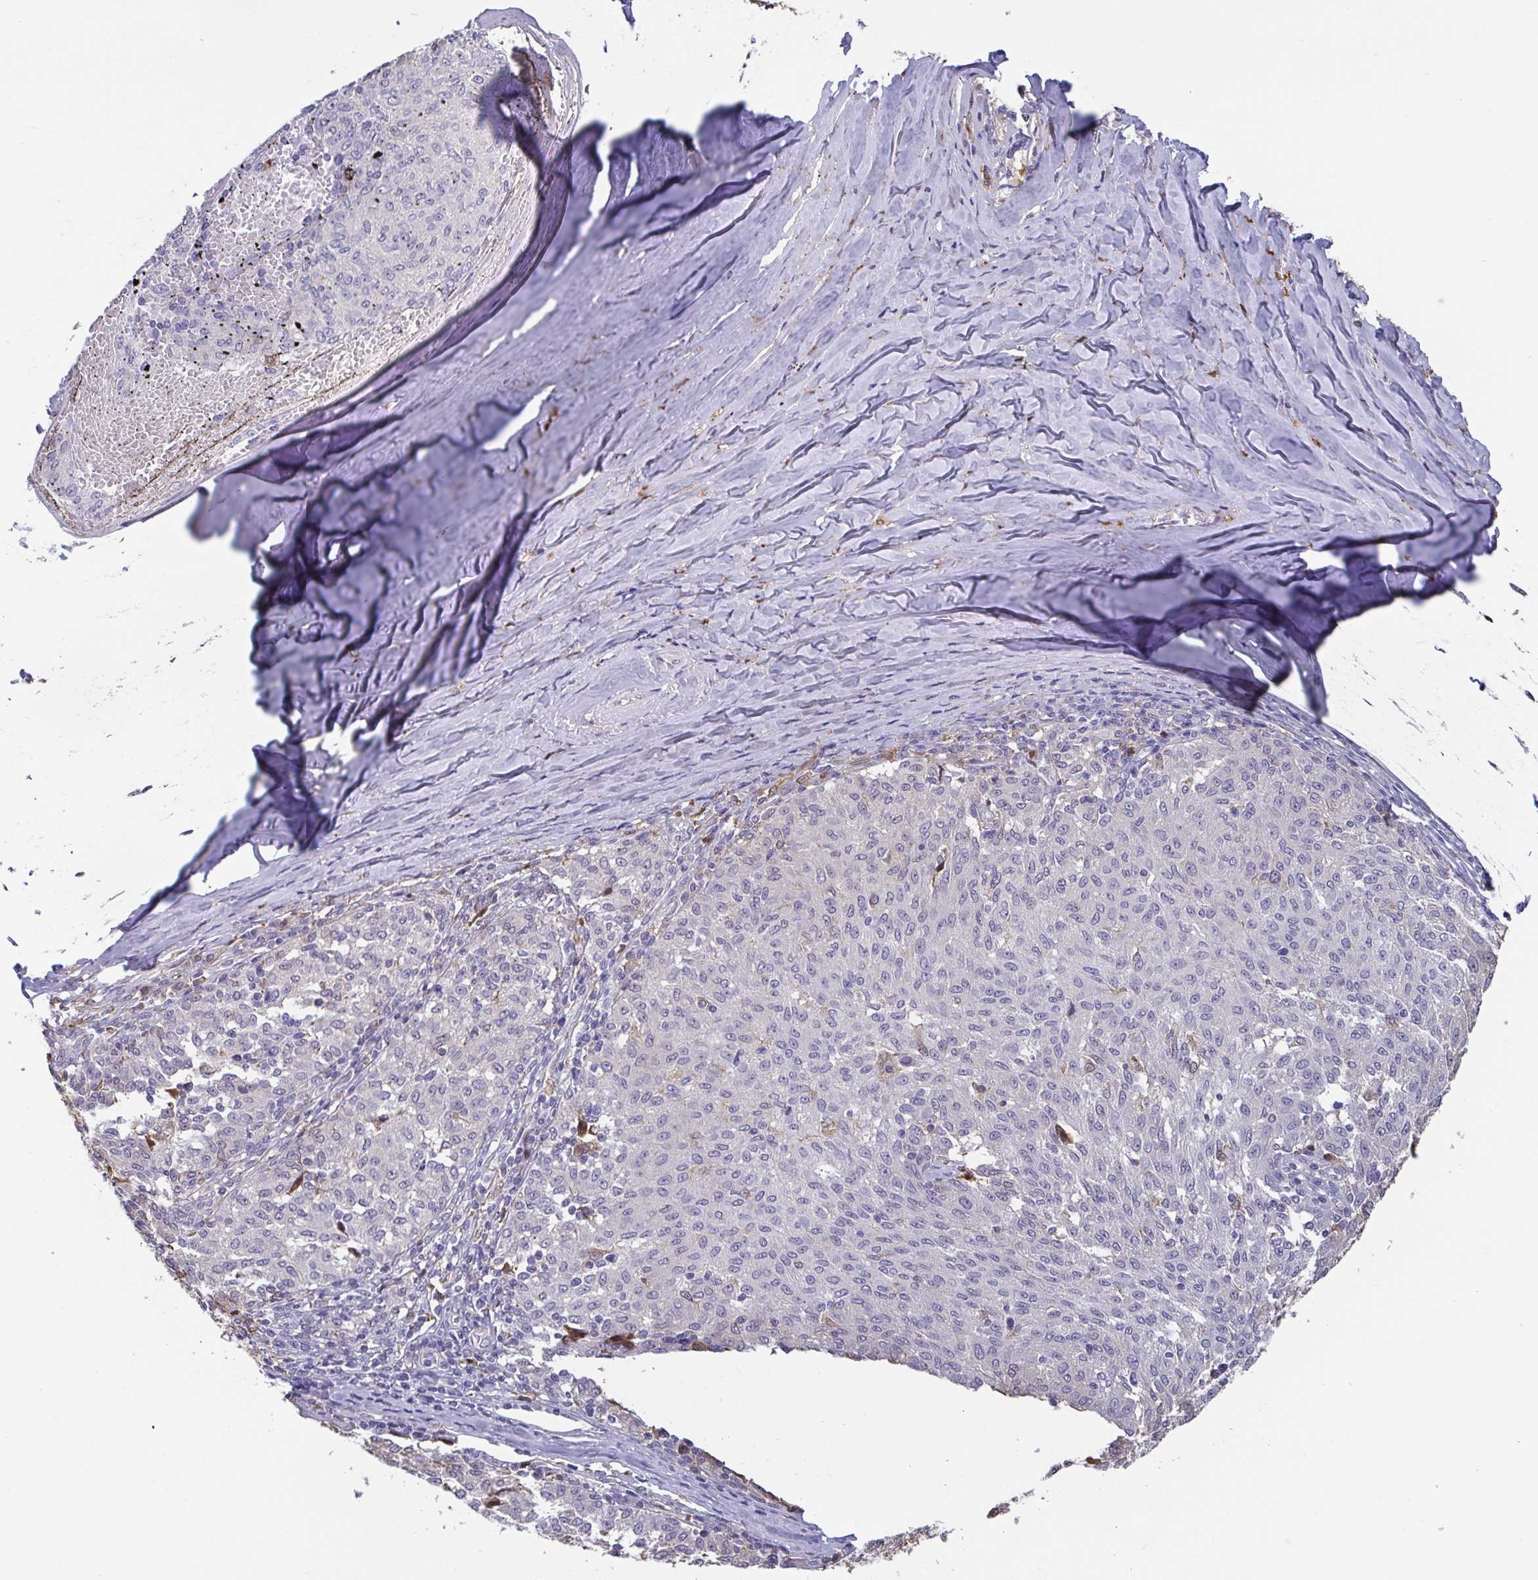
{"staining": {"intensity": "negative", "quantity": "none", "location": "none"}, "tissue": "melanoma", "cell_type": "Tumor cells", "image_type": "cancer", "snomed": [{"axis": "morphology", "description": "Malignant melanoma, NOS"}, {"axis": "topography", "description": "Skin"}], "caption": "This photomicrograph is of melanoma stained with immunohistochemistry (IHC) to label a protein in brown with the nuclei are counter-stained blue. There is no staining in tumor cells.", "gene": "IDH1", "patient": {"sex": "female", "age": 72}}